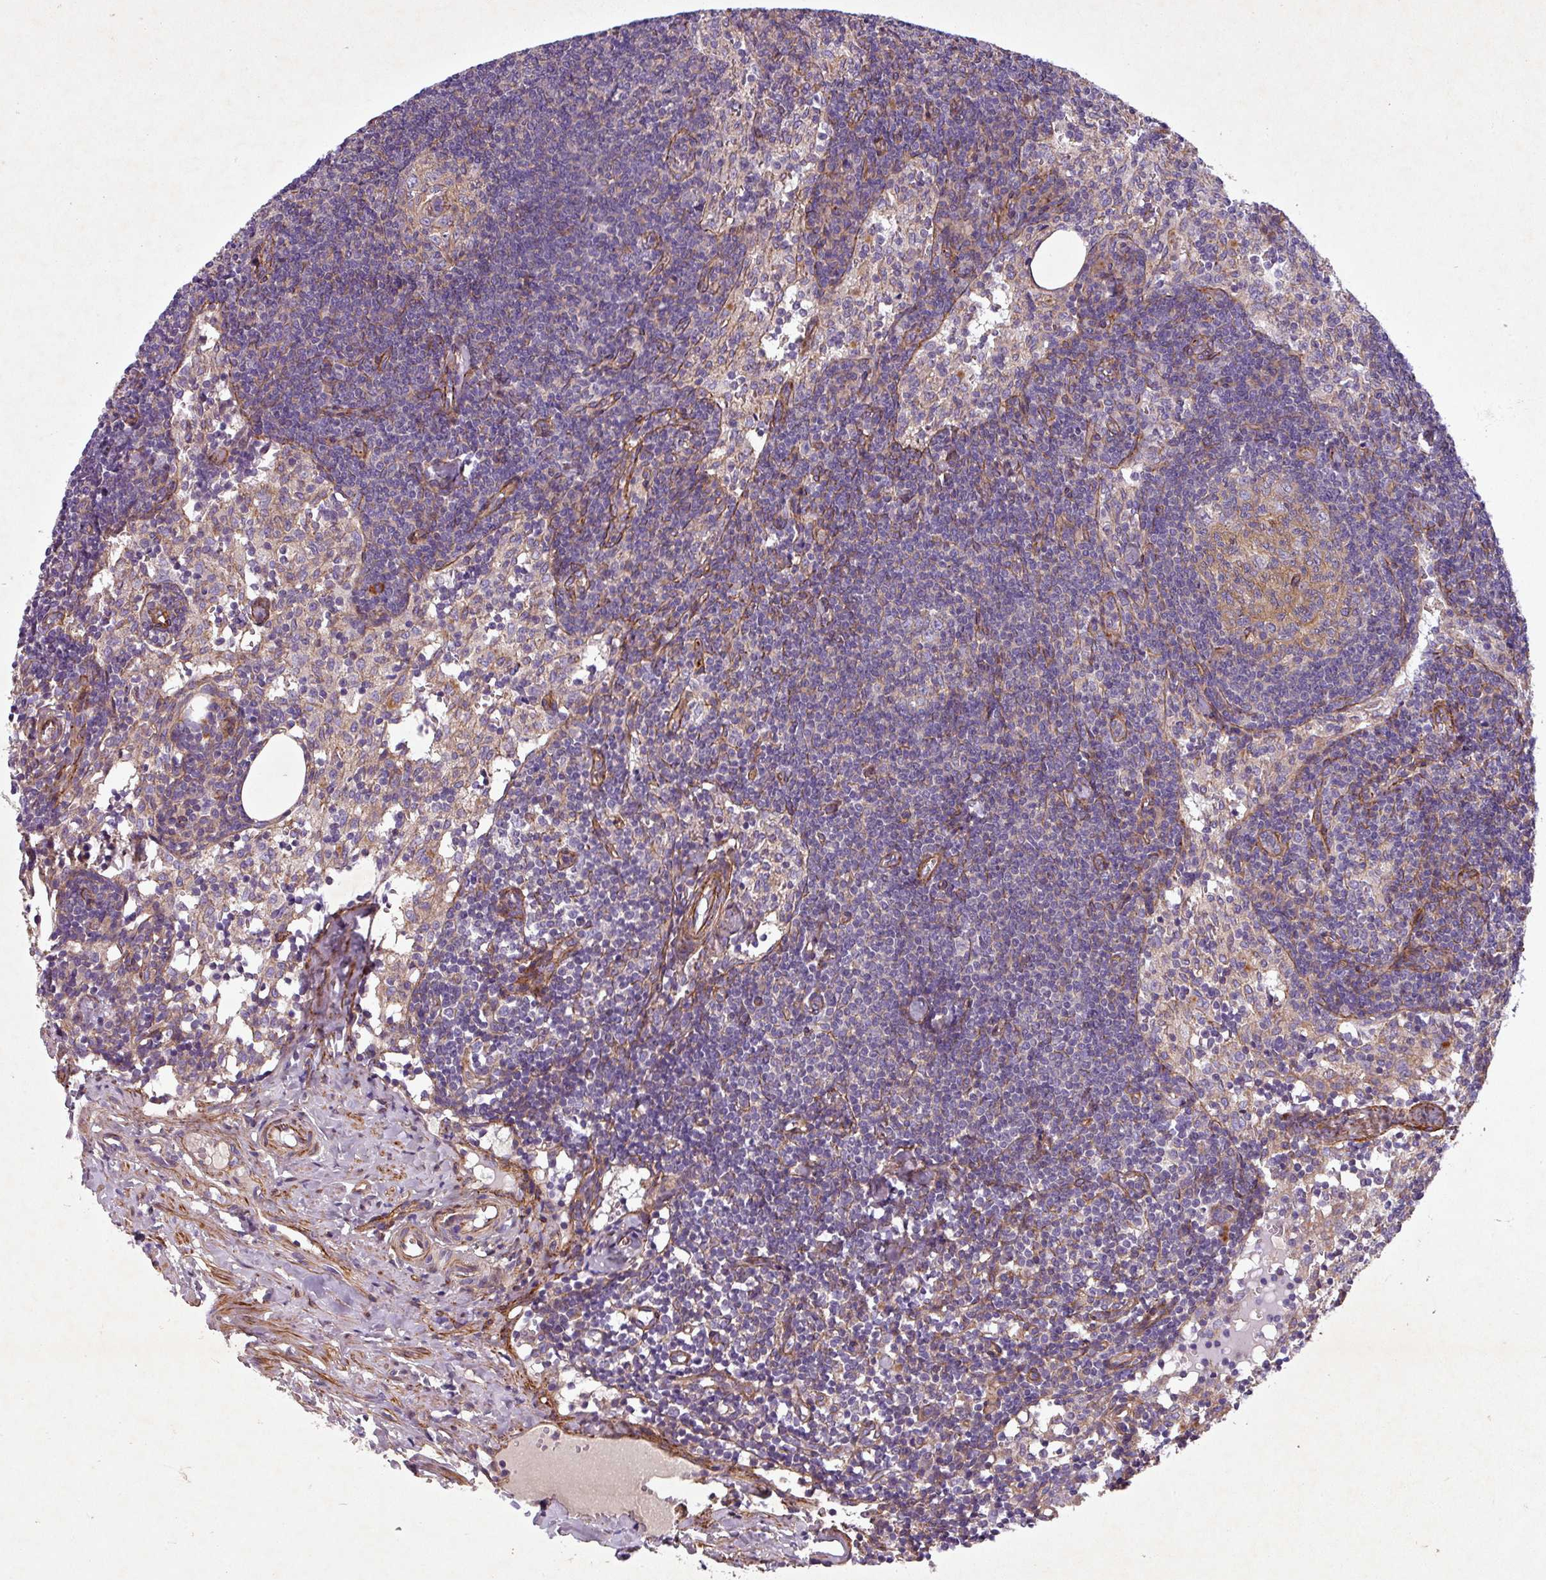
{"staining": {"intensity": "moderate", "quantity": ">75%", "location": "cytoplasmic/membranous"}, "tissue": "lymph node", "cell_type": "Germinal center cells", "image_type": "normal", "snomed": [{"axis": "morphology", "description": "Normal tissue, NOS"}, {"axis": "topography", "description": "Lymph node"}], "caption": "IHC (DAB) staining of benign human lymph node displays moderate cytoplasmic/membranous protein positivity in approximately >75% of germinal center cells. (Brightfield microscopy of DAB IHC at high magnification).", "gene": "ATP2C2", "patient": {"sex": "female", "age": 52}}